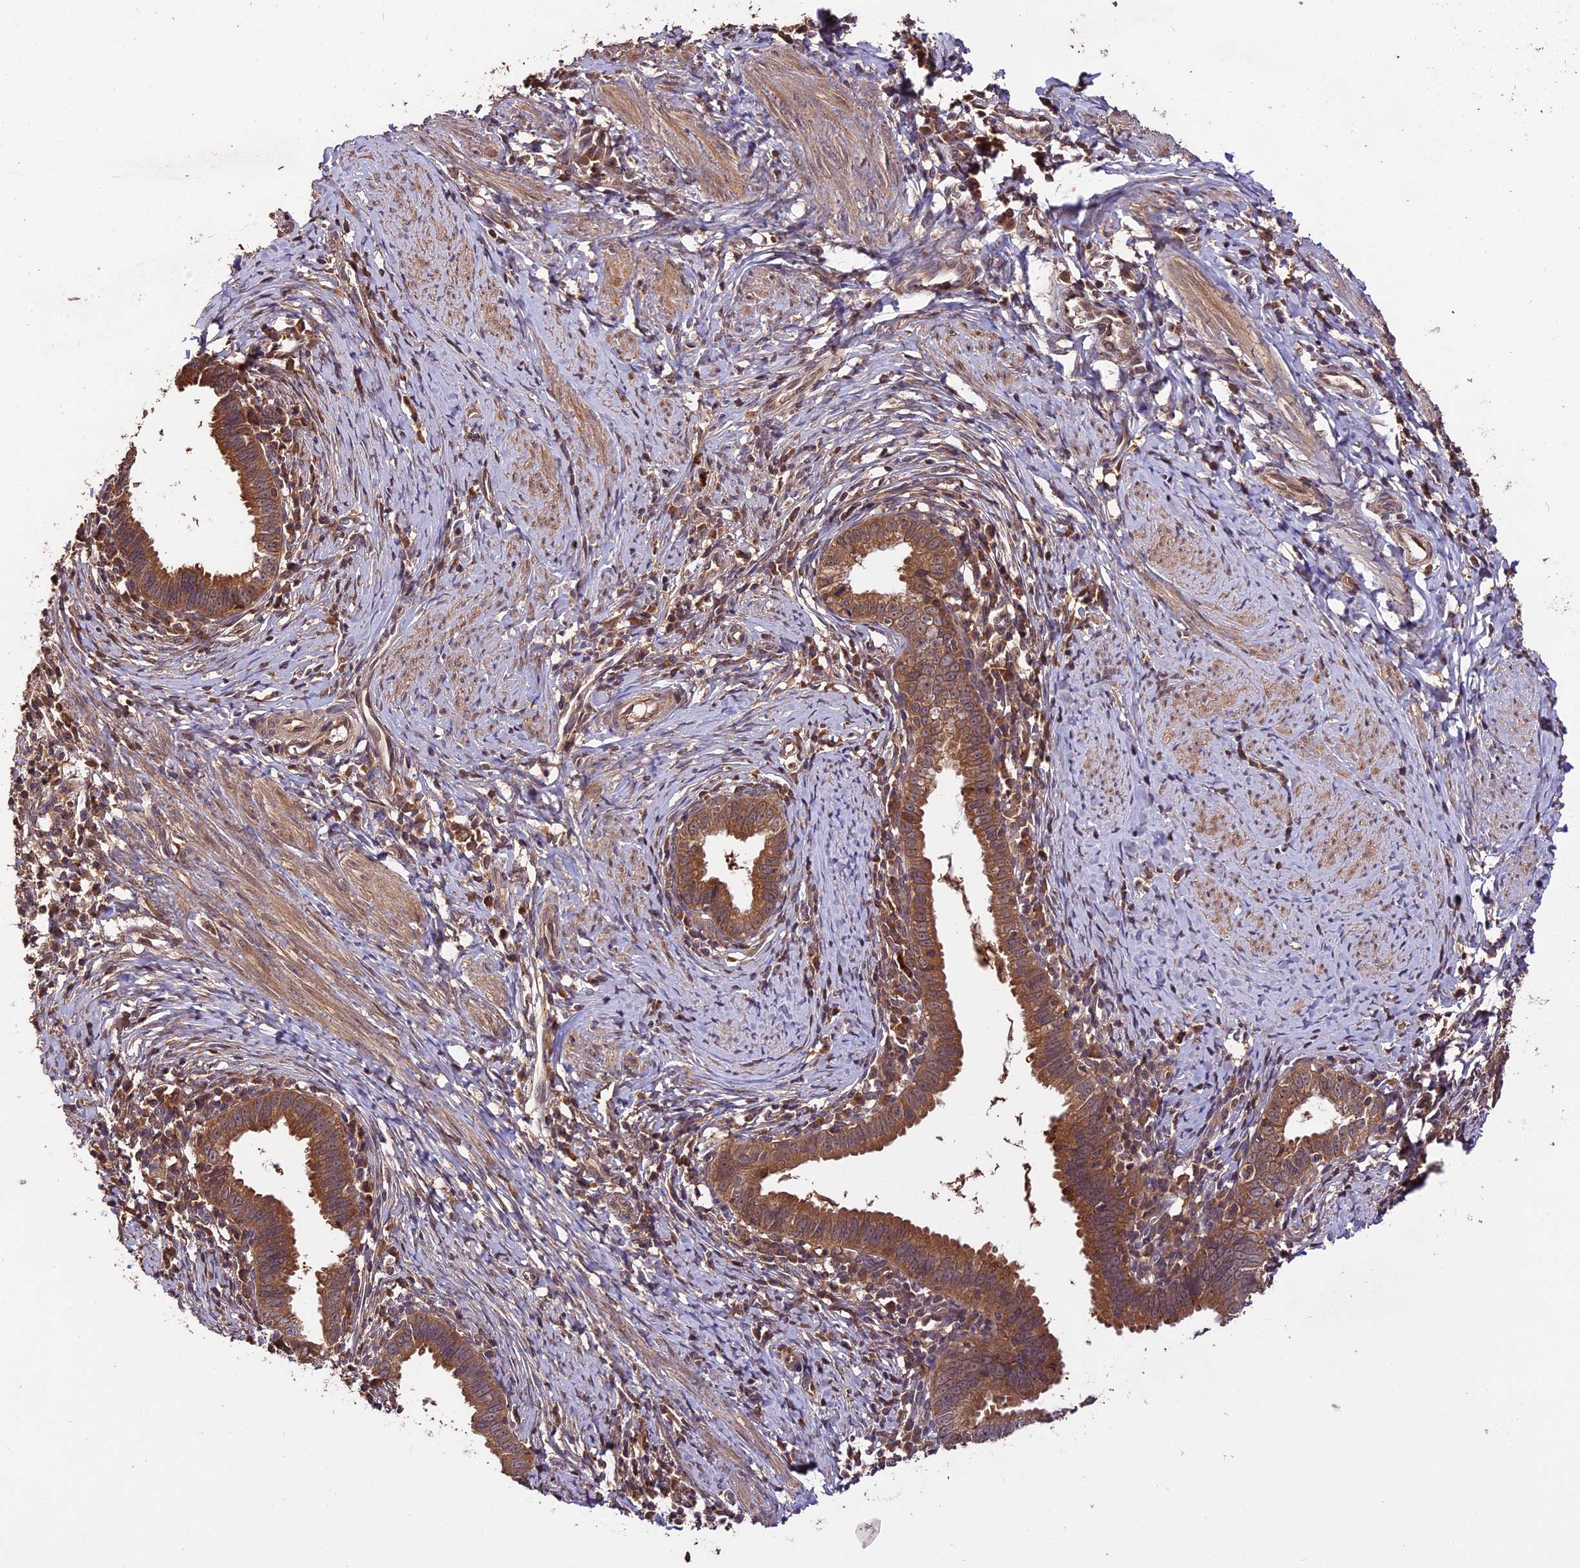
{"staining": {"intensity": "moderate", "quantity": ">75%", "location": "cytoplasmic/membranous"}, "tissue": "cervical cancer", "cell_type": "Tumor cells", "image_type": "cancer", "snomed": [{"axis": "morphology", "description": "Adenocarcinoma, NOS"}, {"axis": "topography", "description": "Cervix"}], "caption": "Protein positivity by immunohistochemistry (IHC) shows moderate cytoplasmic/membranous positivity in about >75% of tumor cells in cervical cancer (adenocarcinoma). The staining is performed using DAB (3,3'-diaminobenzidine) brown chromogen to label protein expression. The nuclei are counter-stained blue using hematoxylin.", "gene": "TRMT1", "patient": {"sex": "female", "age": 36}}